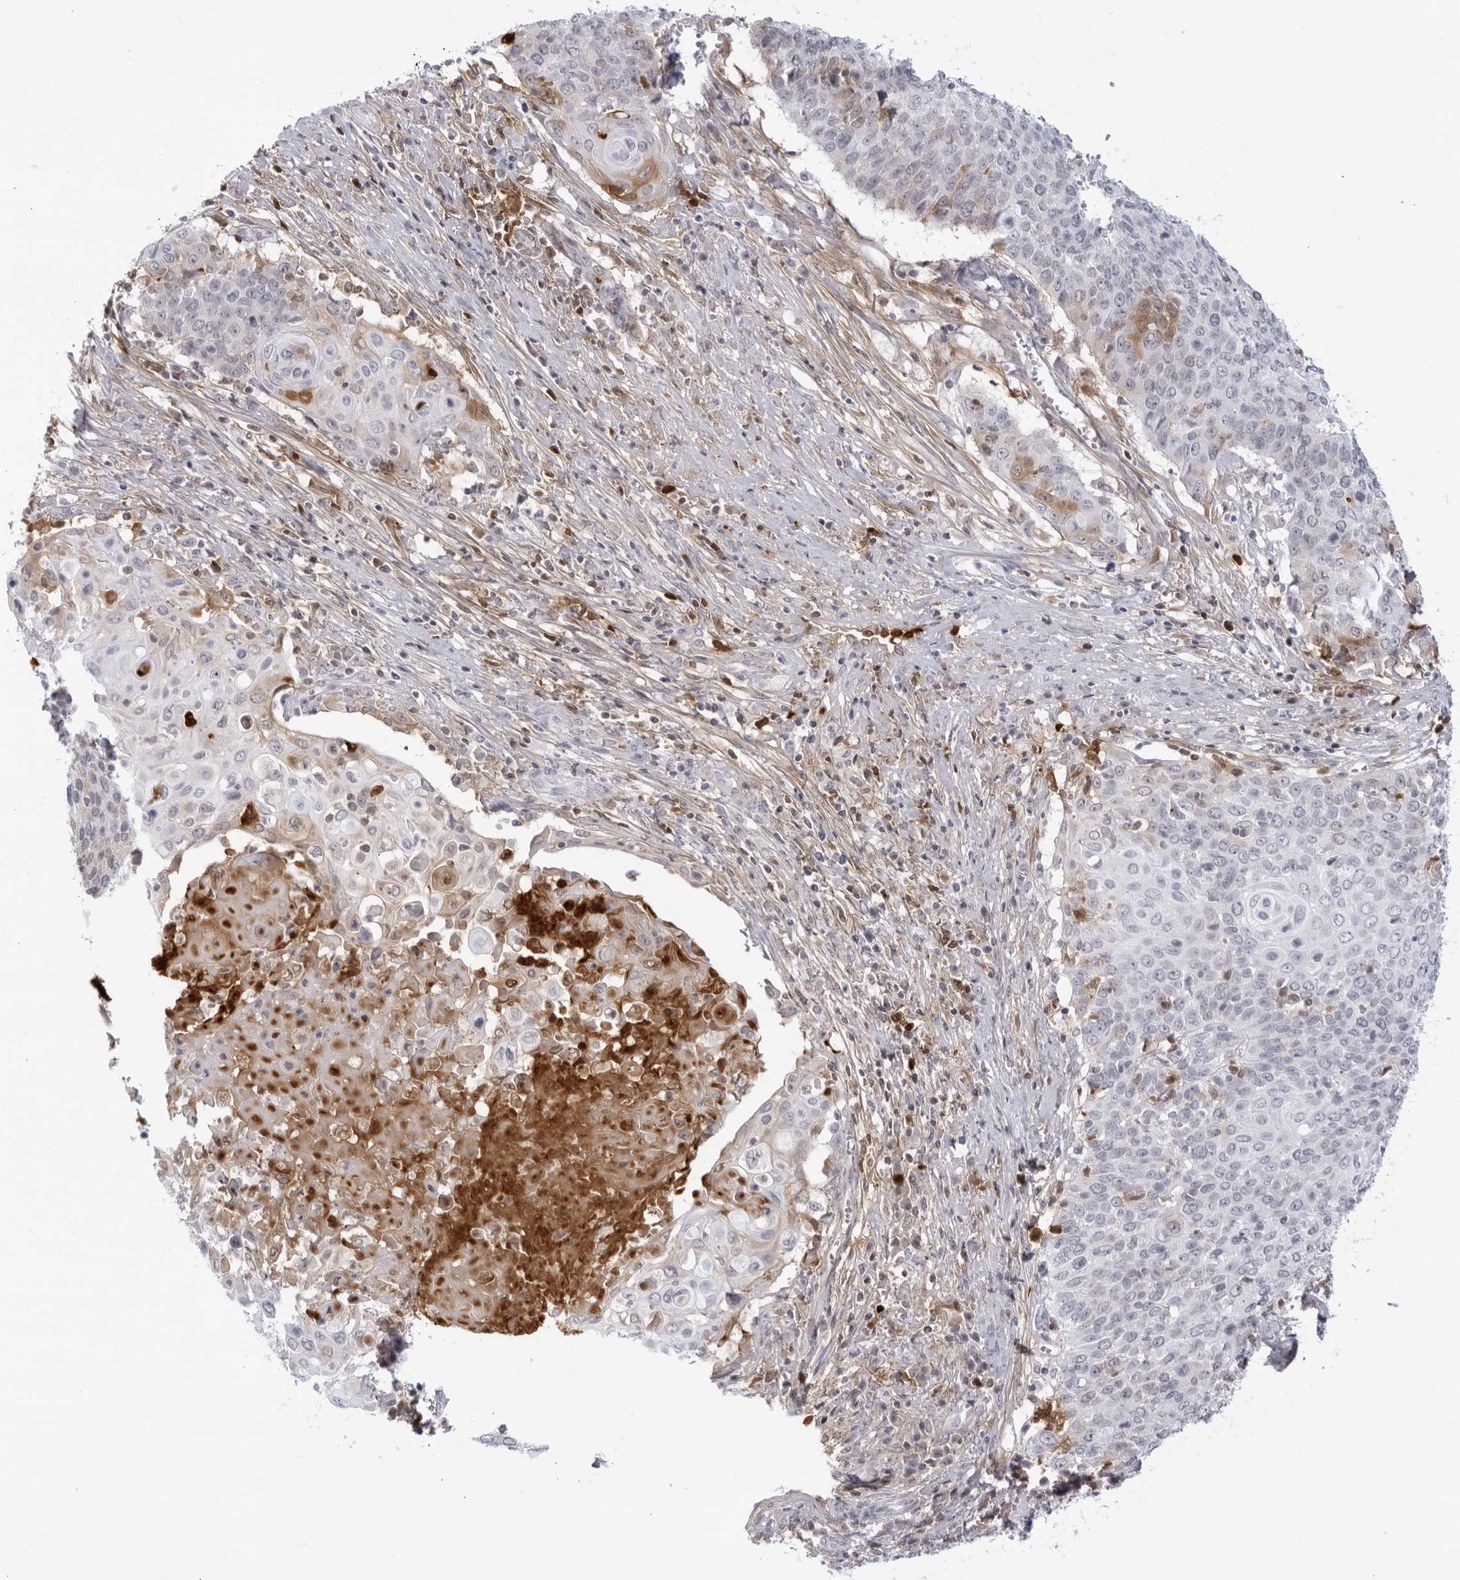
{"staining": {"intensity": "moderate", "quantity": "<25%", "location": "cytoplasmic/membranous"}, "tissue": "cervical cancer", "cell_type": "Tumor cells", "image_type": "cancer", "snomed": [{"axis": "morphology", "description": "Squamous cell carcinoma, NOS"}, {"axis": "topography", "description": "Cervix"}], "caption": "IHC histopathology image of neoplastic tissue: human cervical squamous cell carcinoma stained using IHC demonstrates low levels of moderate protein expression localized specifically in the cytoplasmic/membranous of tumor cells, appearing as a cytoplasmic/membranous brown color.", "gene": "CNBD1", "patient": {"sex": "female", "age": 39}}